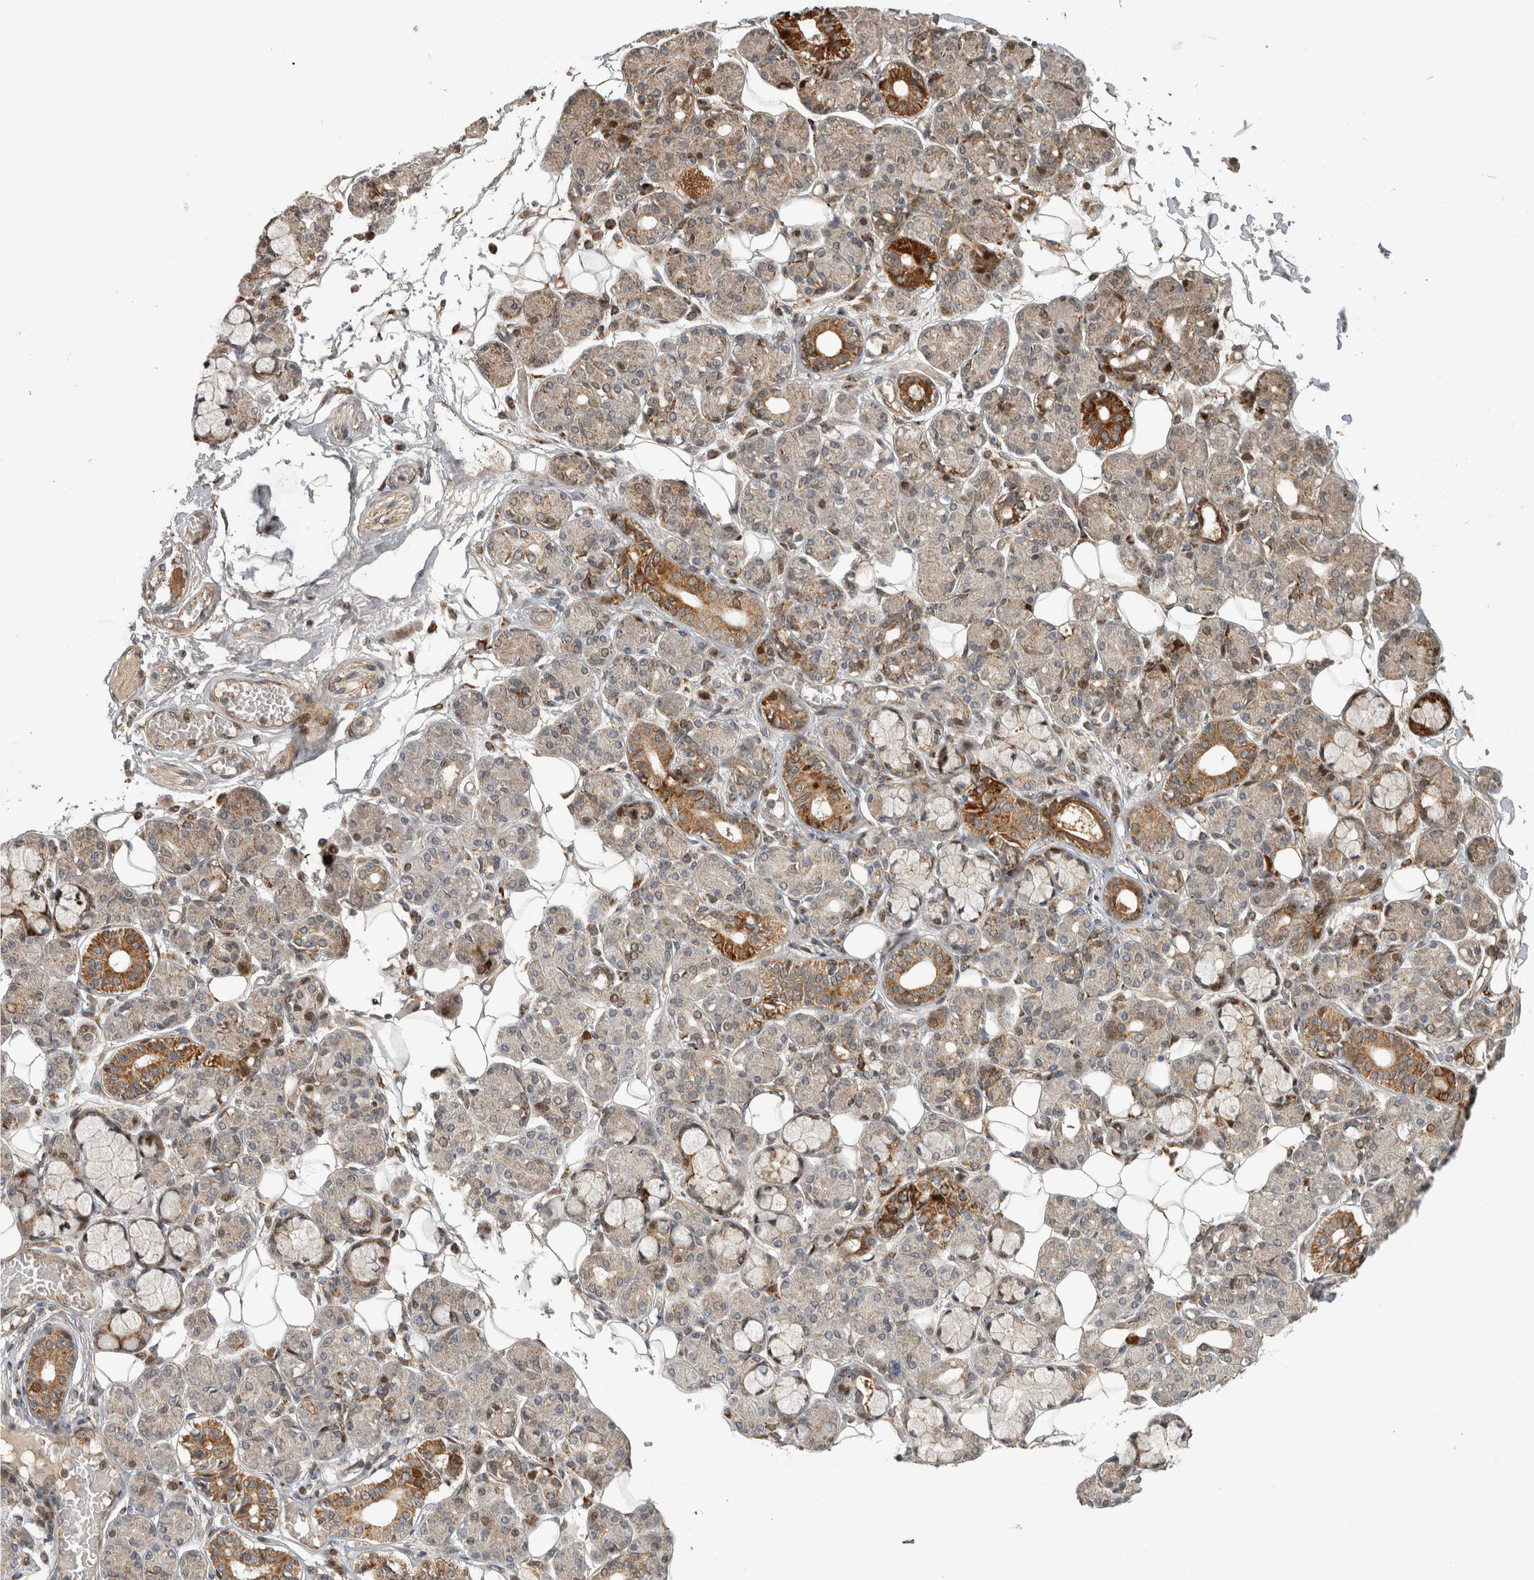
{"staining": {"intensity": "moderate", "quantity": "25%-75%", "location": "cytoplasmic/membranous"}, "tissue": "salivary gland", "cell_type": "Glandular cells", "image_type": "normal", "snomed": [{"axis": "morphology", "description": "Normal tissue, NOS"}, {"axis": "topography", "description": "Salivary gland"}], "caption": "Human salivary gland stained with a protein marker exhibits moderate staining in glandular cells.", "gene": "INSRR", "patient": {"sex": "male", "age": 63}}